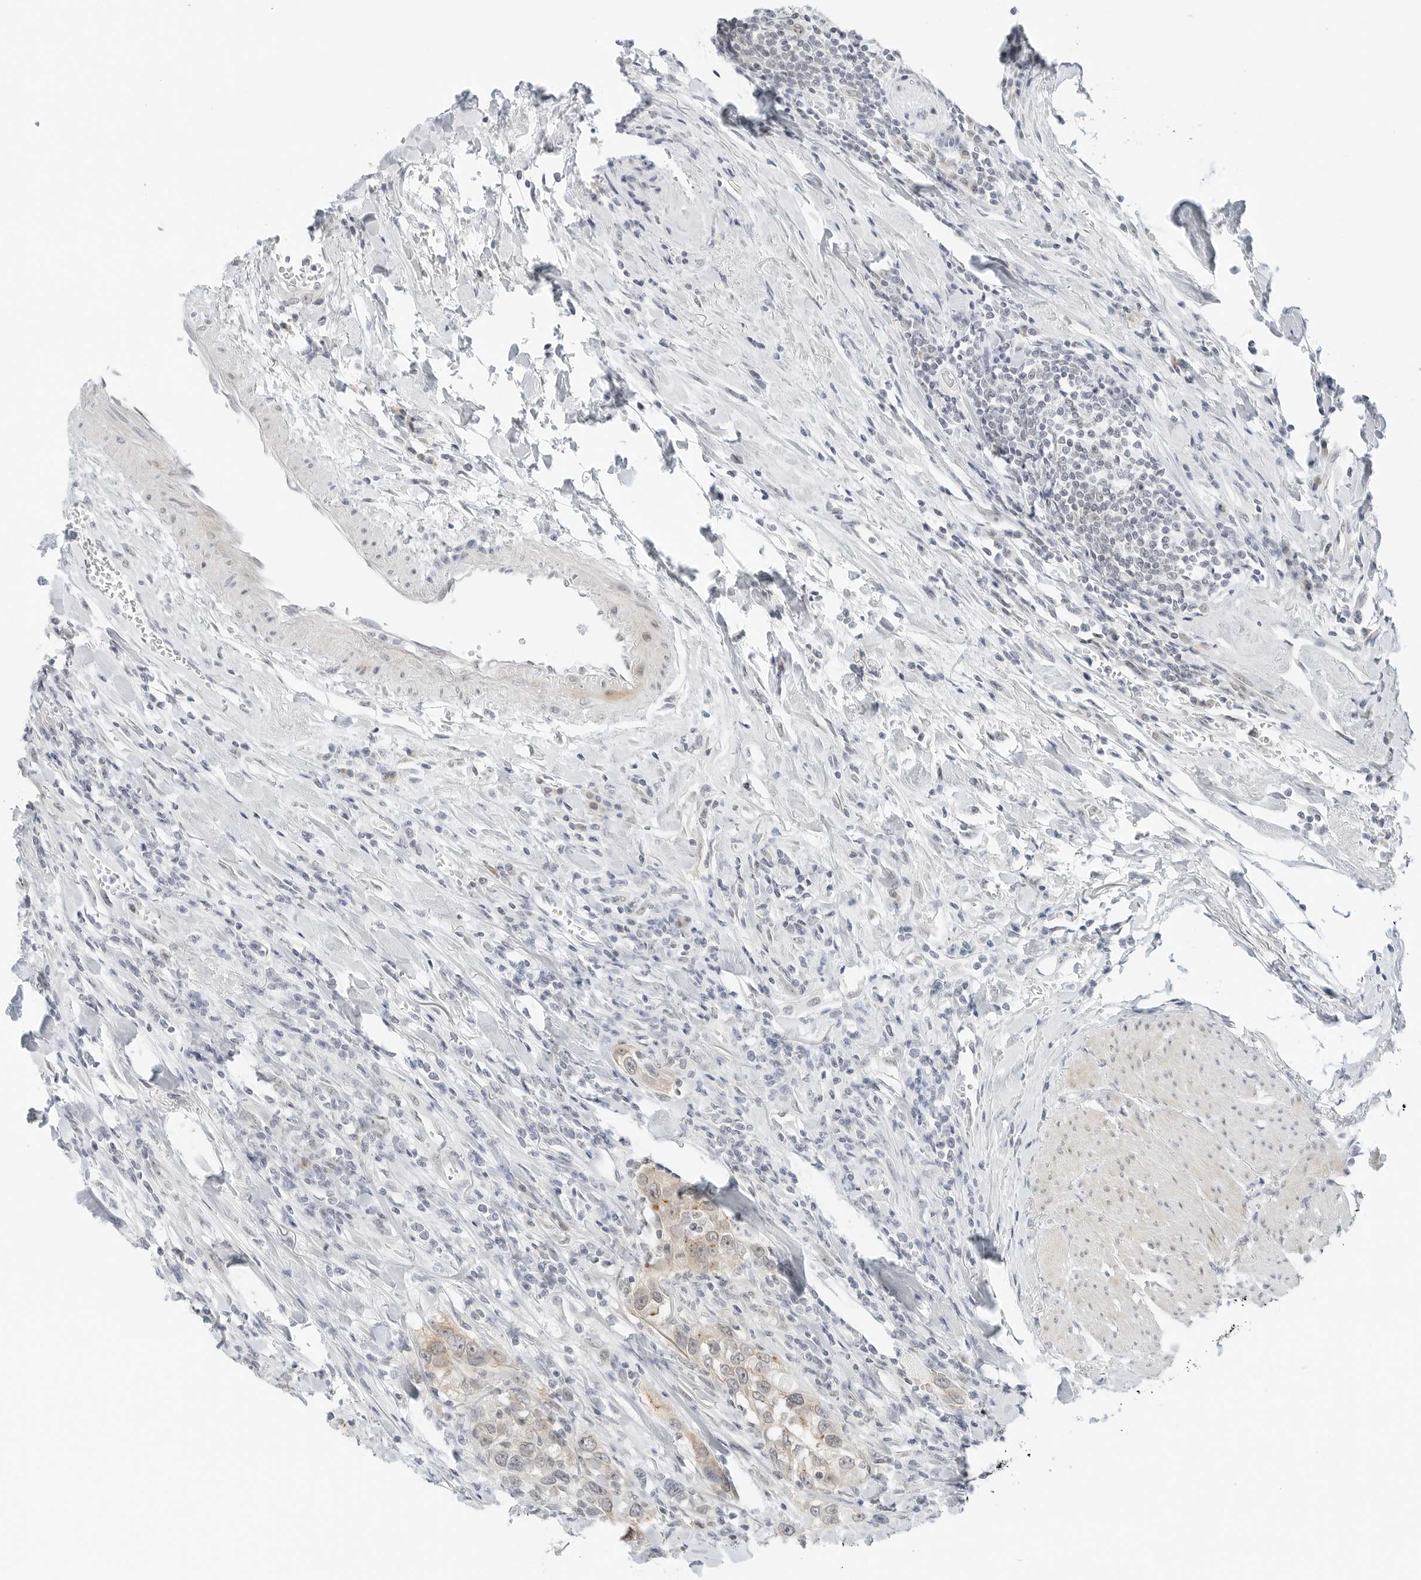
{"staining": {"intensity": "weak", "quantity": "<25%", "location": "cytoplasmic/membranous"}, "tissue": "urothelial cancer", "cell_type": "Tumor cells", "image_type": "cancer", "snomed": [{"axis": "morphology", "description": "Urothelial carcinoma, High grade"}, {"axis": "topography", "description": "Urinary bladder"}], "caption": "Immunohistochemical staining of high-grade urothelial carcinoma demonstrates no significant positivity in tumor cells.", "gene": "CCSAP", "patient": {"sex": "female", "age": 80}}